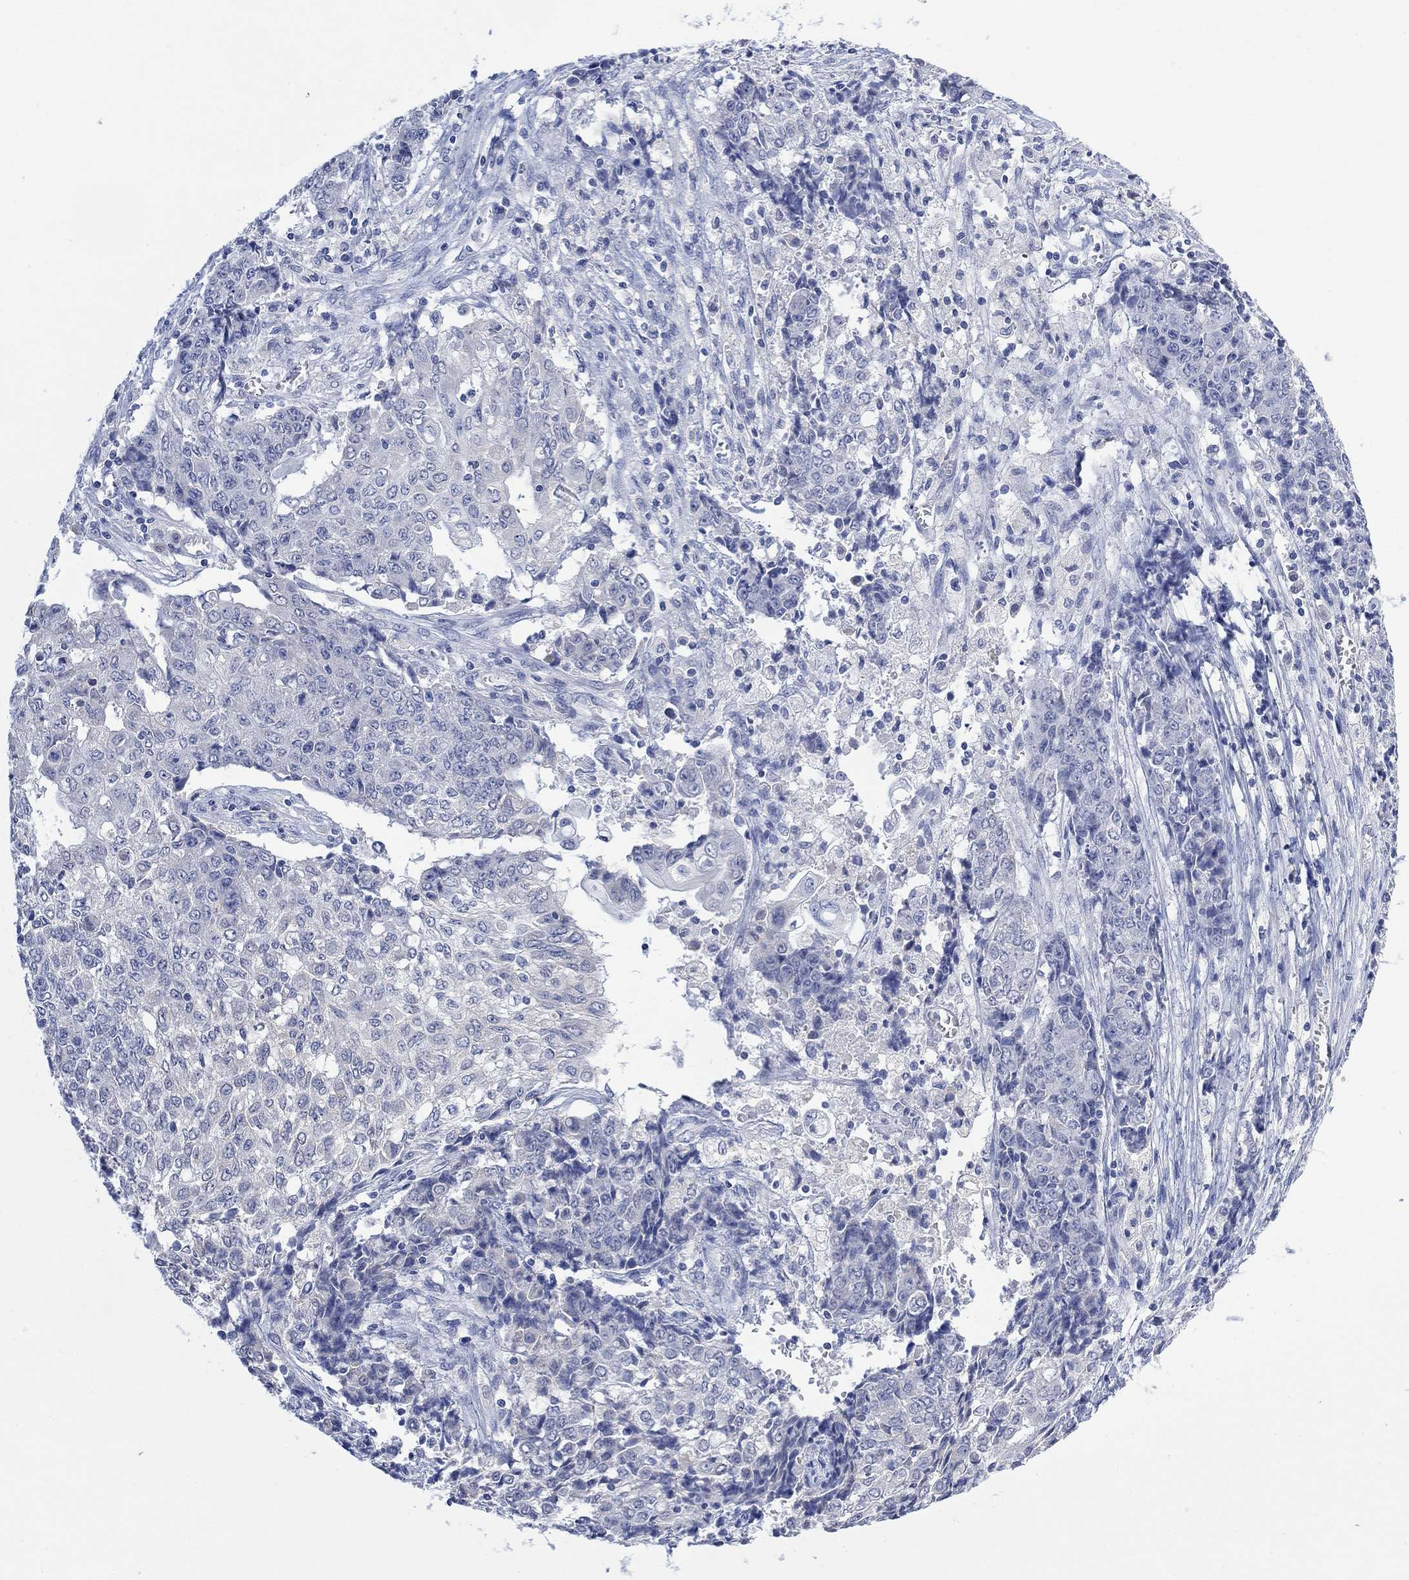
{"staining": {"intensity": "negative", "quantity": "none", "location": "none"}, "tissue": "ovarian cancer", "cell_type": "Tumor cells", "image_type": "cancer", "snomed": [{"axis": "morphology", "description": "Carcinoma, endometroid"}, {"axis": "topography", "description": "Ovary"}], "caption": "Tumor cells are negative for protein expression in human ovarian cancer. (DAB immunohistochemistry visualized using brightfield microscopy, high magnification).", "gene": "FBP2", "patient": {"sex": "female", "age": 42}}